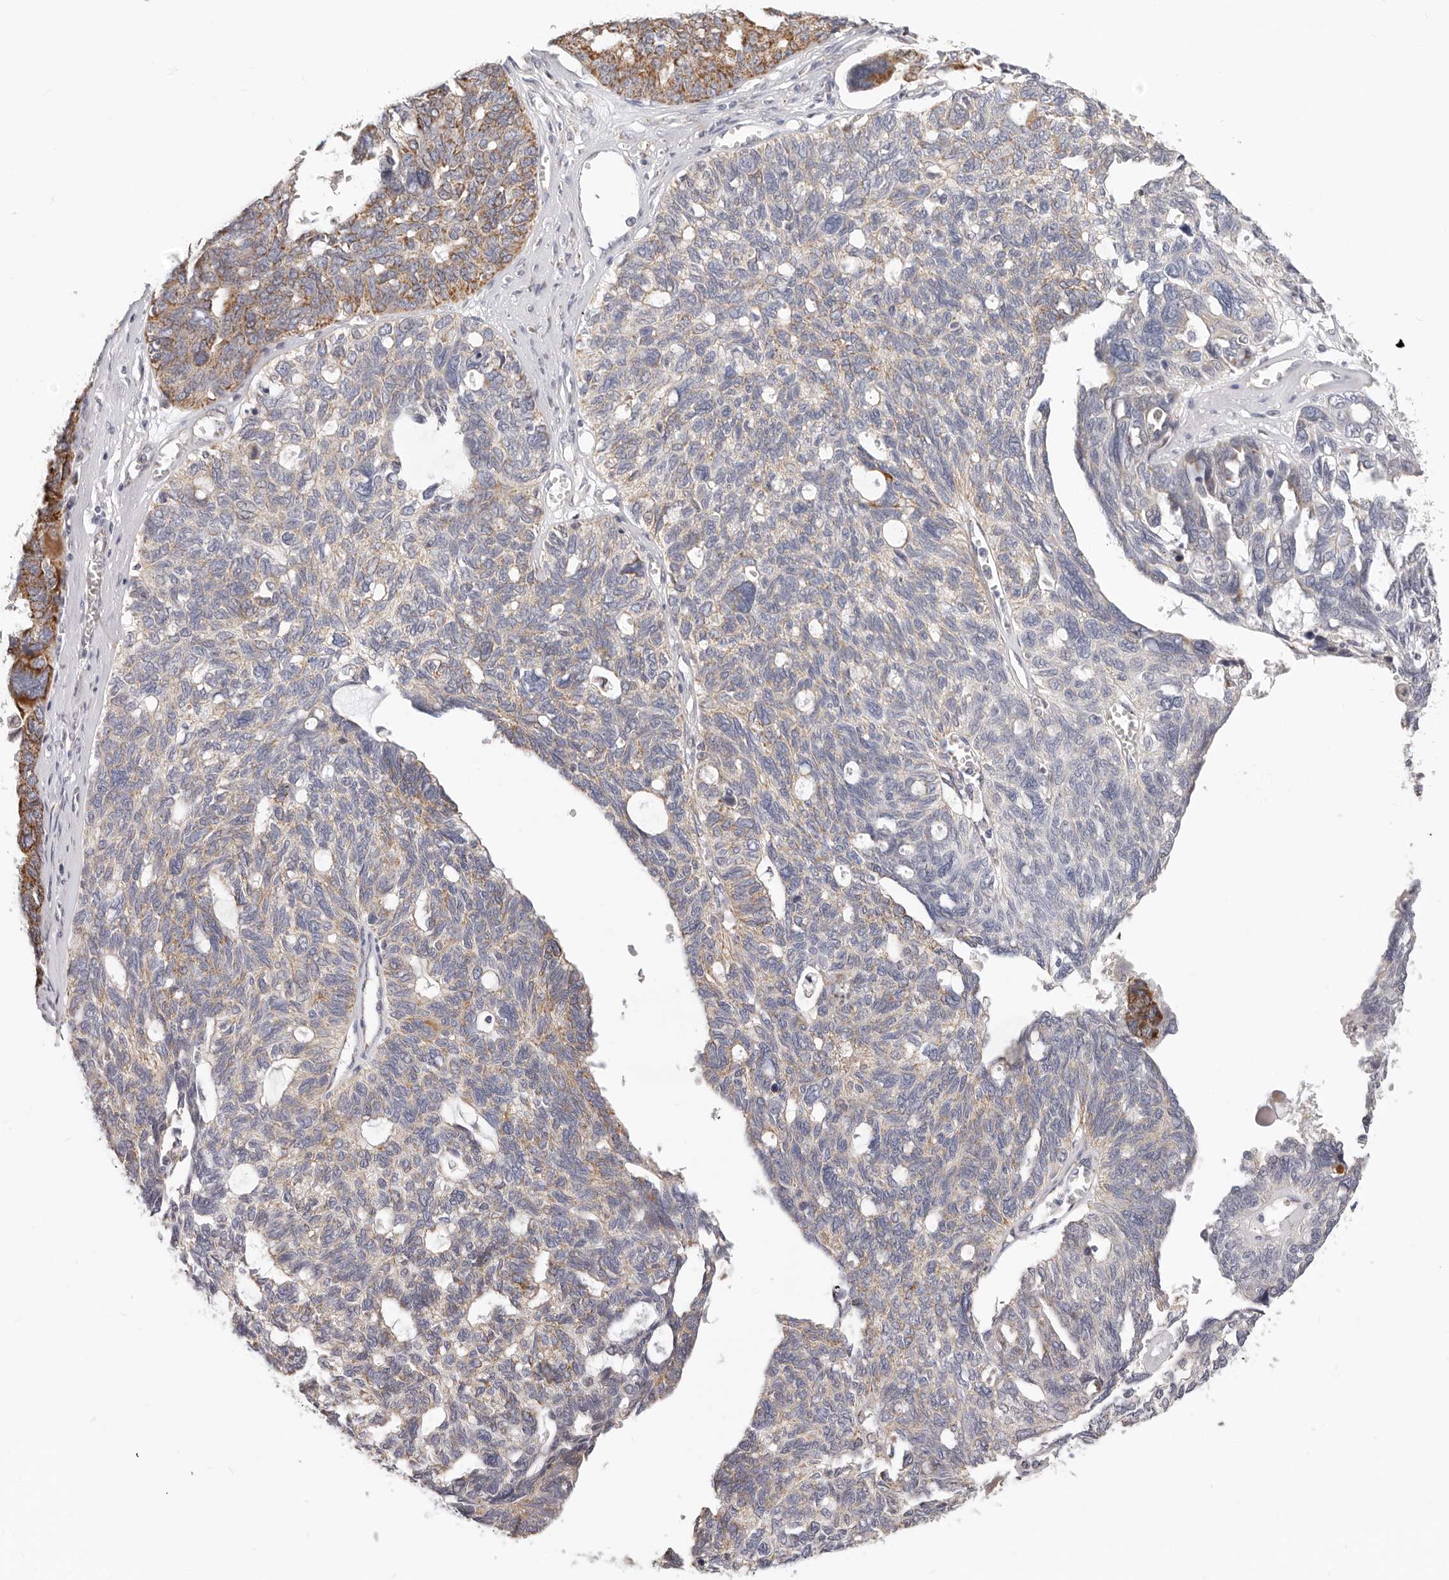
{"staining": {"intensity": "strong", "quantity": "<25%", "location": "cytoplasmic/membranous"}, "tissue": "ovarian cancer", "cell_type": "Tumor cells", "image_type": "cancer", "snomed": [{"axis": "morphology", "description": "Cystadenocarcinoma, serous, NOS"}, {"axis": "topography", "description": "Ovary"}], "caption": "Tumor cells reveal medium levels of strong cytoplasmic/membranous expression in approximately <25% of cells in human ovarian serous cystadenocarcinoma.", "gene": "AFDN", "patient": {"sex": "female", "age": 79}}